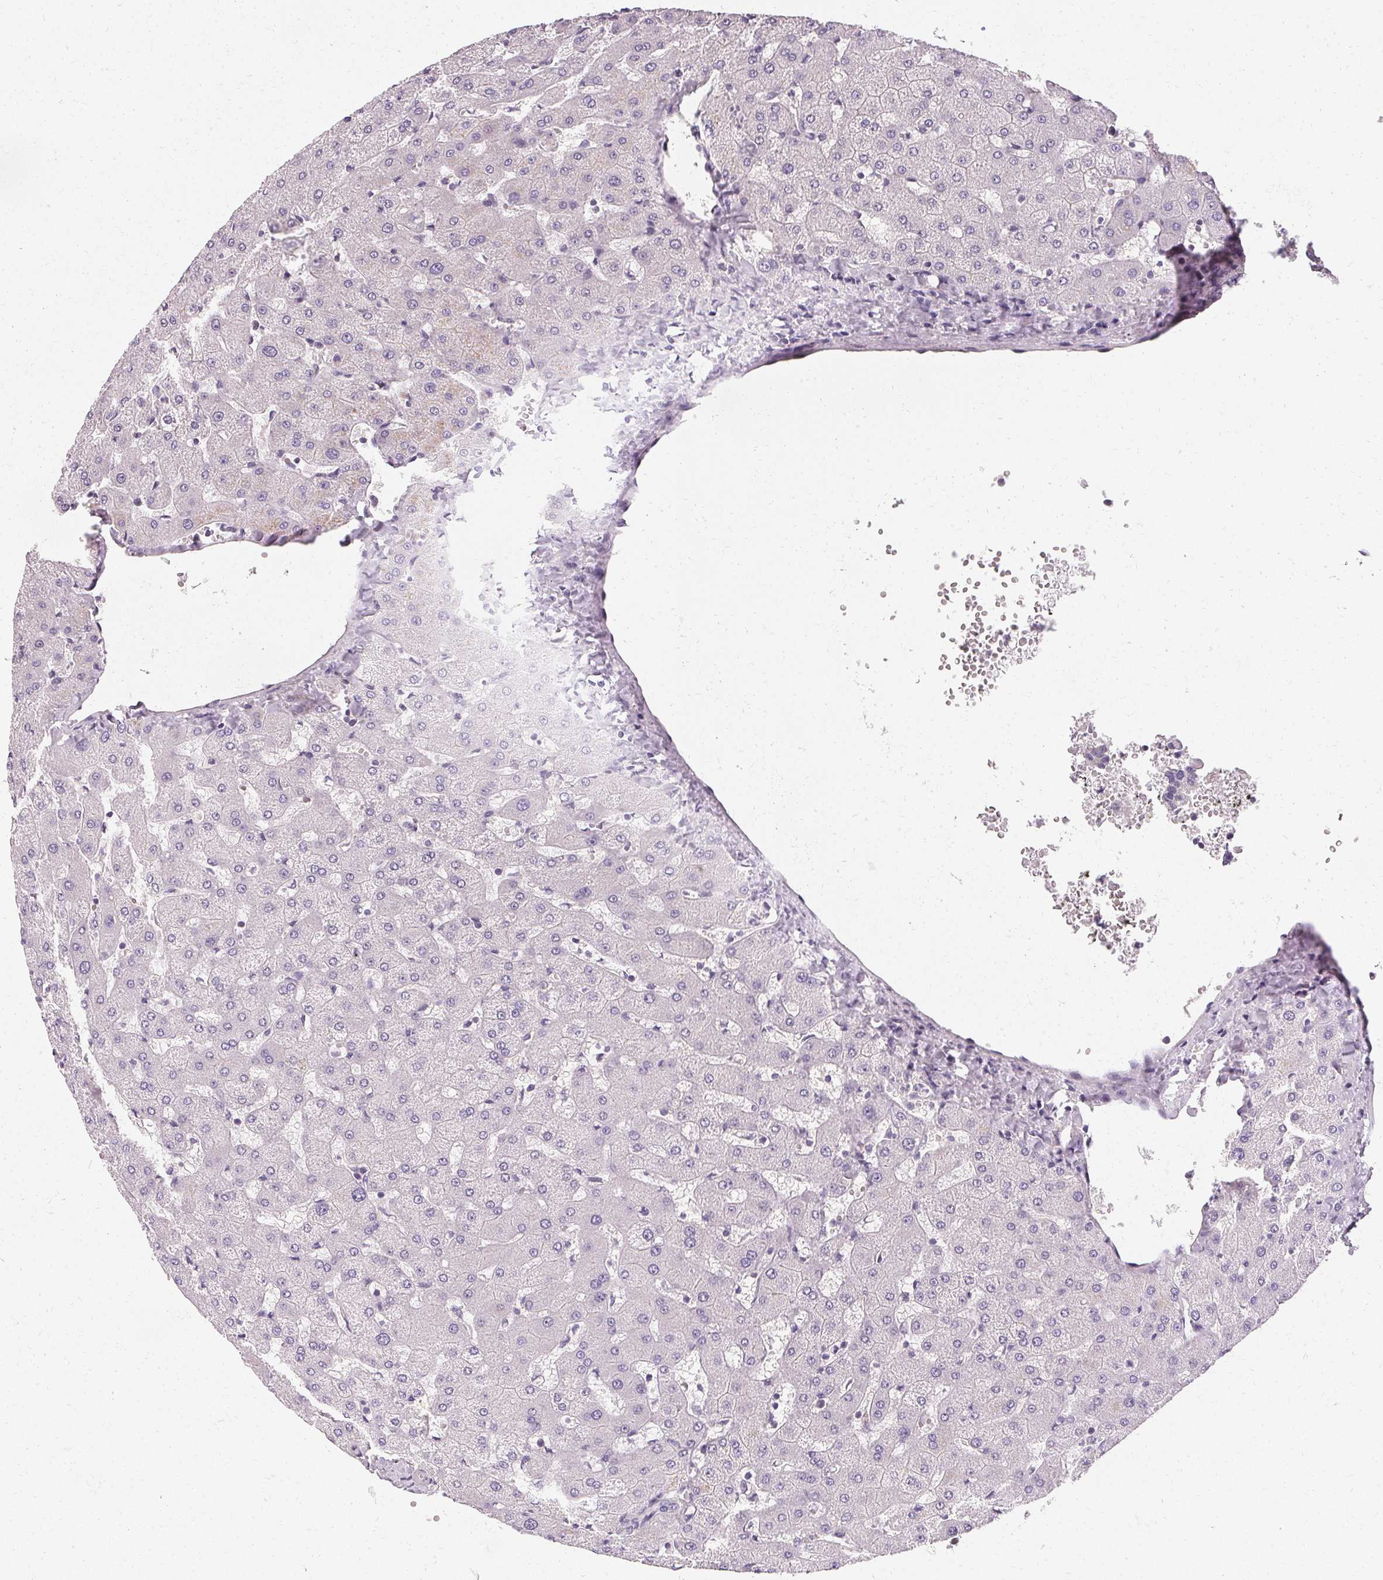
{"staining": {"intensity": "negative", "quantity": "none", "location": "none"}, "tissue": "liver", "cell_type": "Cholangiocytes", "image_type": "normal", "snomed": [{"axis": "morphology", "description": "Normal tissue, NOS"}, {"axis": "topography", "description": "Liver"}], "caption": "Immunohistochemistry photomicrograph of normal liver: human liver stained with DAB (3,3'-diaminobenzidine) shows no significant protein positivity in cholangiocytes. Nuclei are stained in blue.", "gene": "APLP1", "patient": {"sex": "female", "age": 63}}